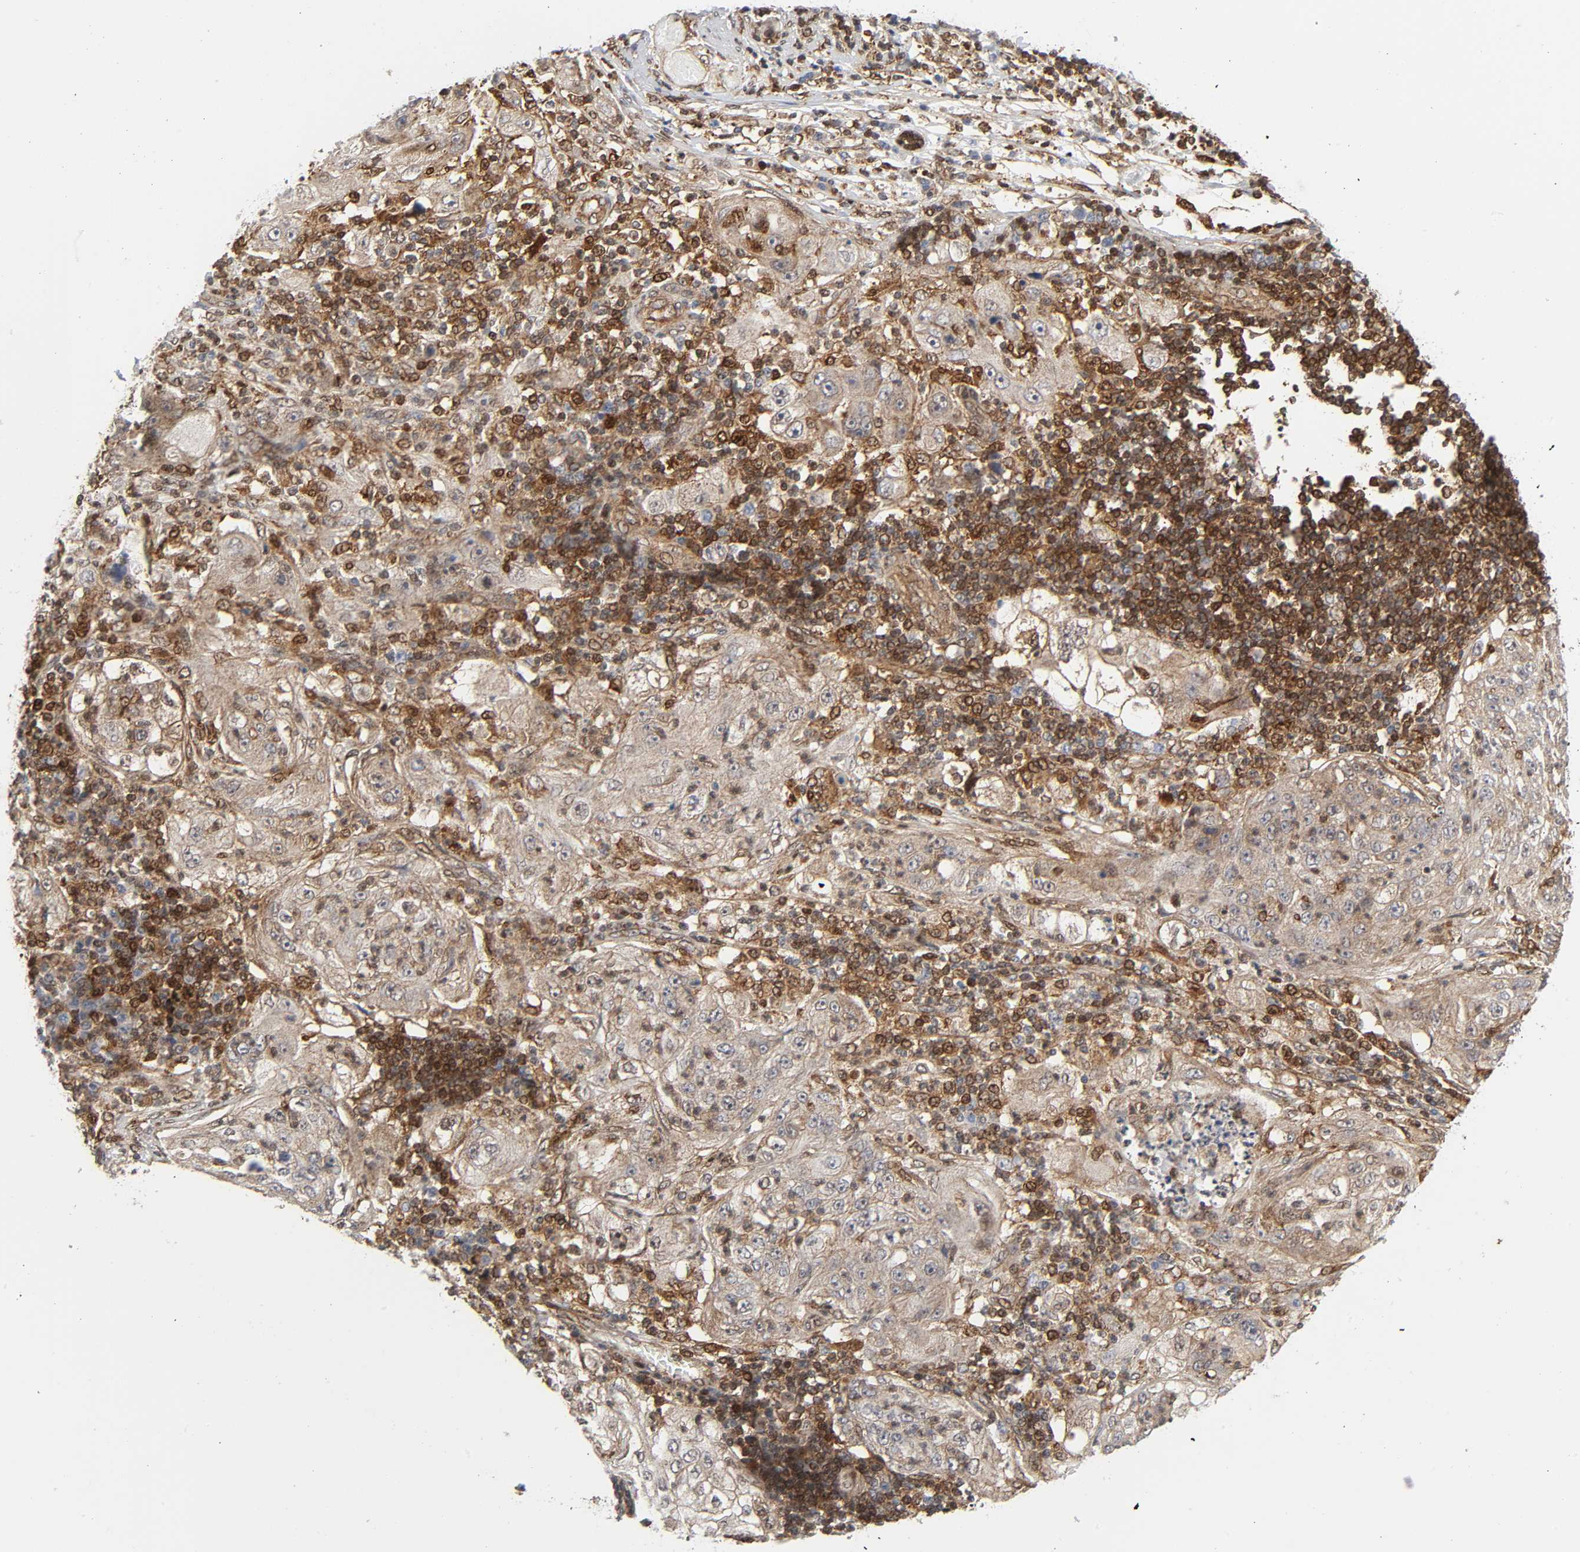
{"staining": {"intensity": "weak", "quantity": "25%-75%", "location": "cytoplasmic/membranous"}, "tissue": "lung cancer", "cell_type": "Tumor cells", "image_type": "cancer", "snomed": [{"axis": "morphology", "description": "Inflammation, NOS"}, {"axis": "morphology", "description": "Squamous cell carcinoma, NOS"}, {"axis": "topography", "description": "Lymph node"}, {"axis": "topography", "description": "Soft tissue"}, {"axis": "topography", "description": "Lung"}], "caption": "Immunohistochemistry (IHC) histopathology image of neoplastic tissue: human lung squamous cell carcinoma stained using IHC demonstrates low levels of weak protein expression localized specifically in the cytoplasmic/membranous of tumor cells, appearing as a cytoplasmic/membranous brown color.", "gene": "MAPK1", "patient": {"sex": "male", "age": 66}}